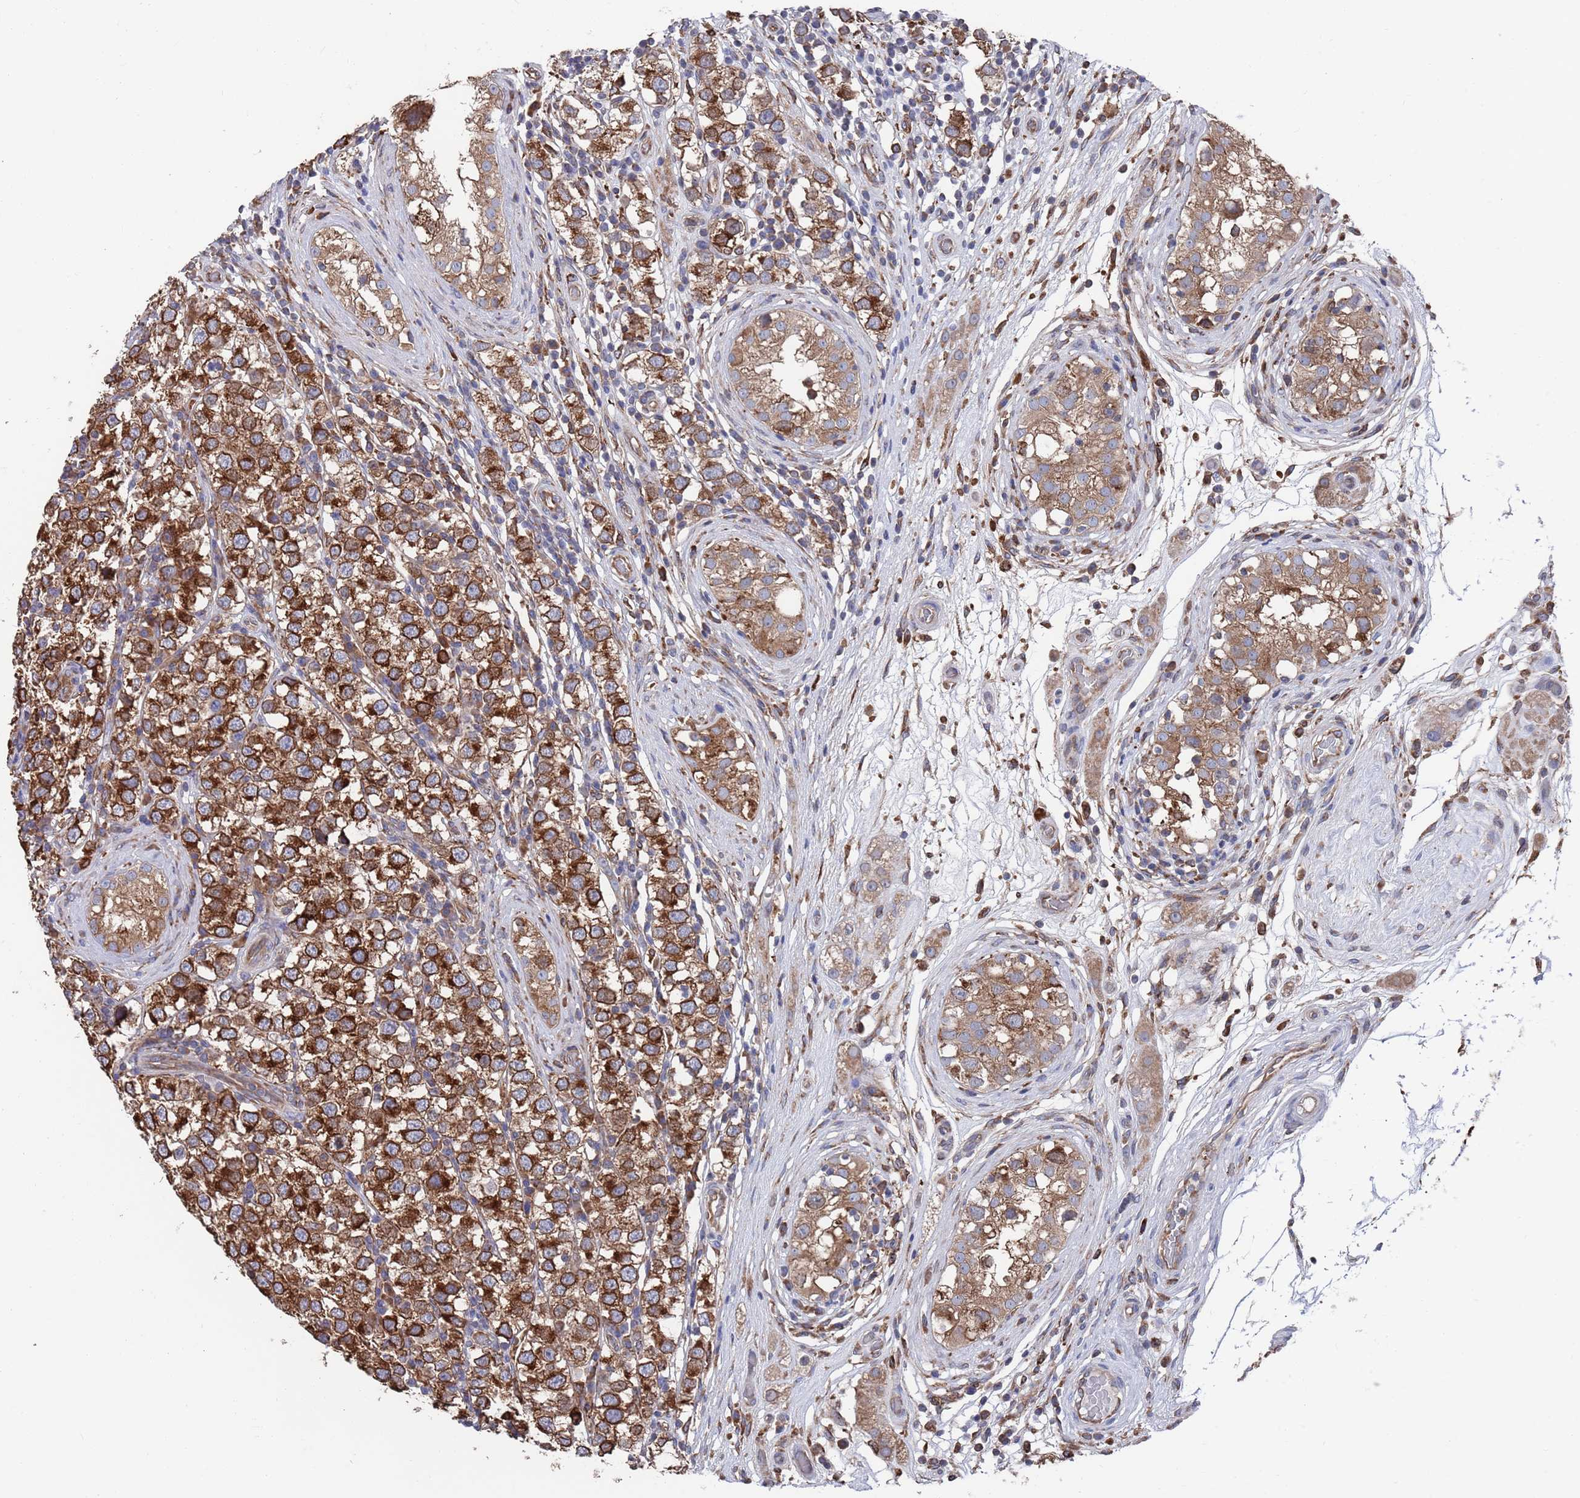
{"staining": {"intensity": "strong", "quantity": ">75%", "location": "cytoplasmic/membranous"}, "tissue": "testis cancer", "cell_type": "Tumor cells", "image_type": "cancer", "snomed": [{"axis": "morphology", "description": "Seminoma, NOS"}, {"axis": "topography", "description": "Testis"}], "caption": "Tumor cells exhibit strong cytoplasmic/membranous staining in approximately >75% of cells in seminoma (testis).", "gene": "GID8", "patient": {"sex": "male", "age": 34}}